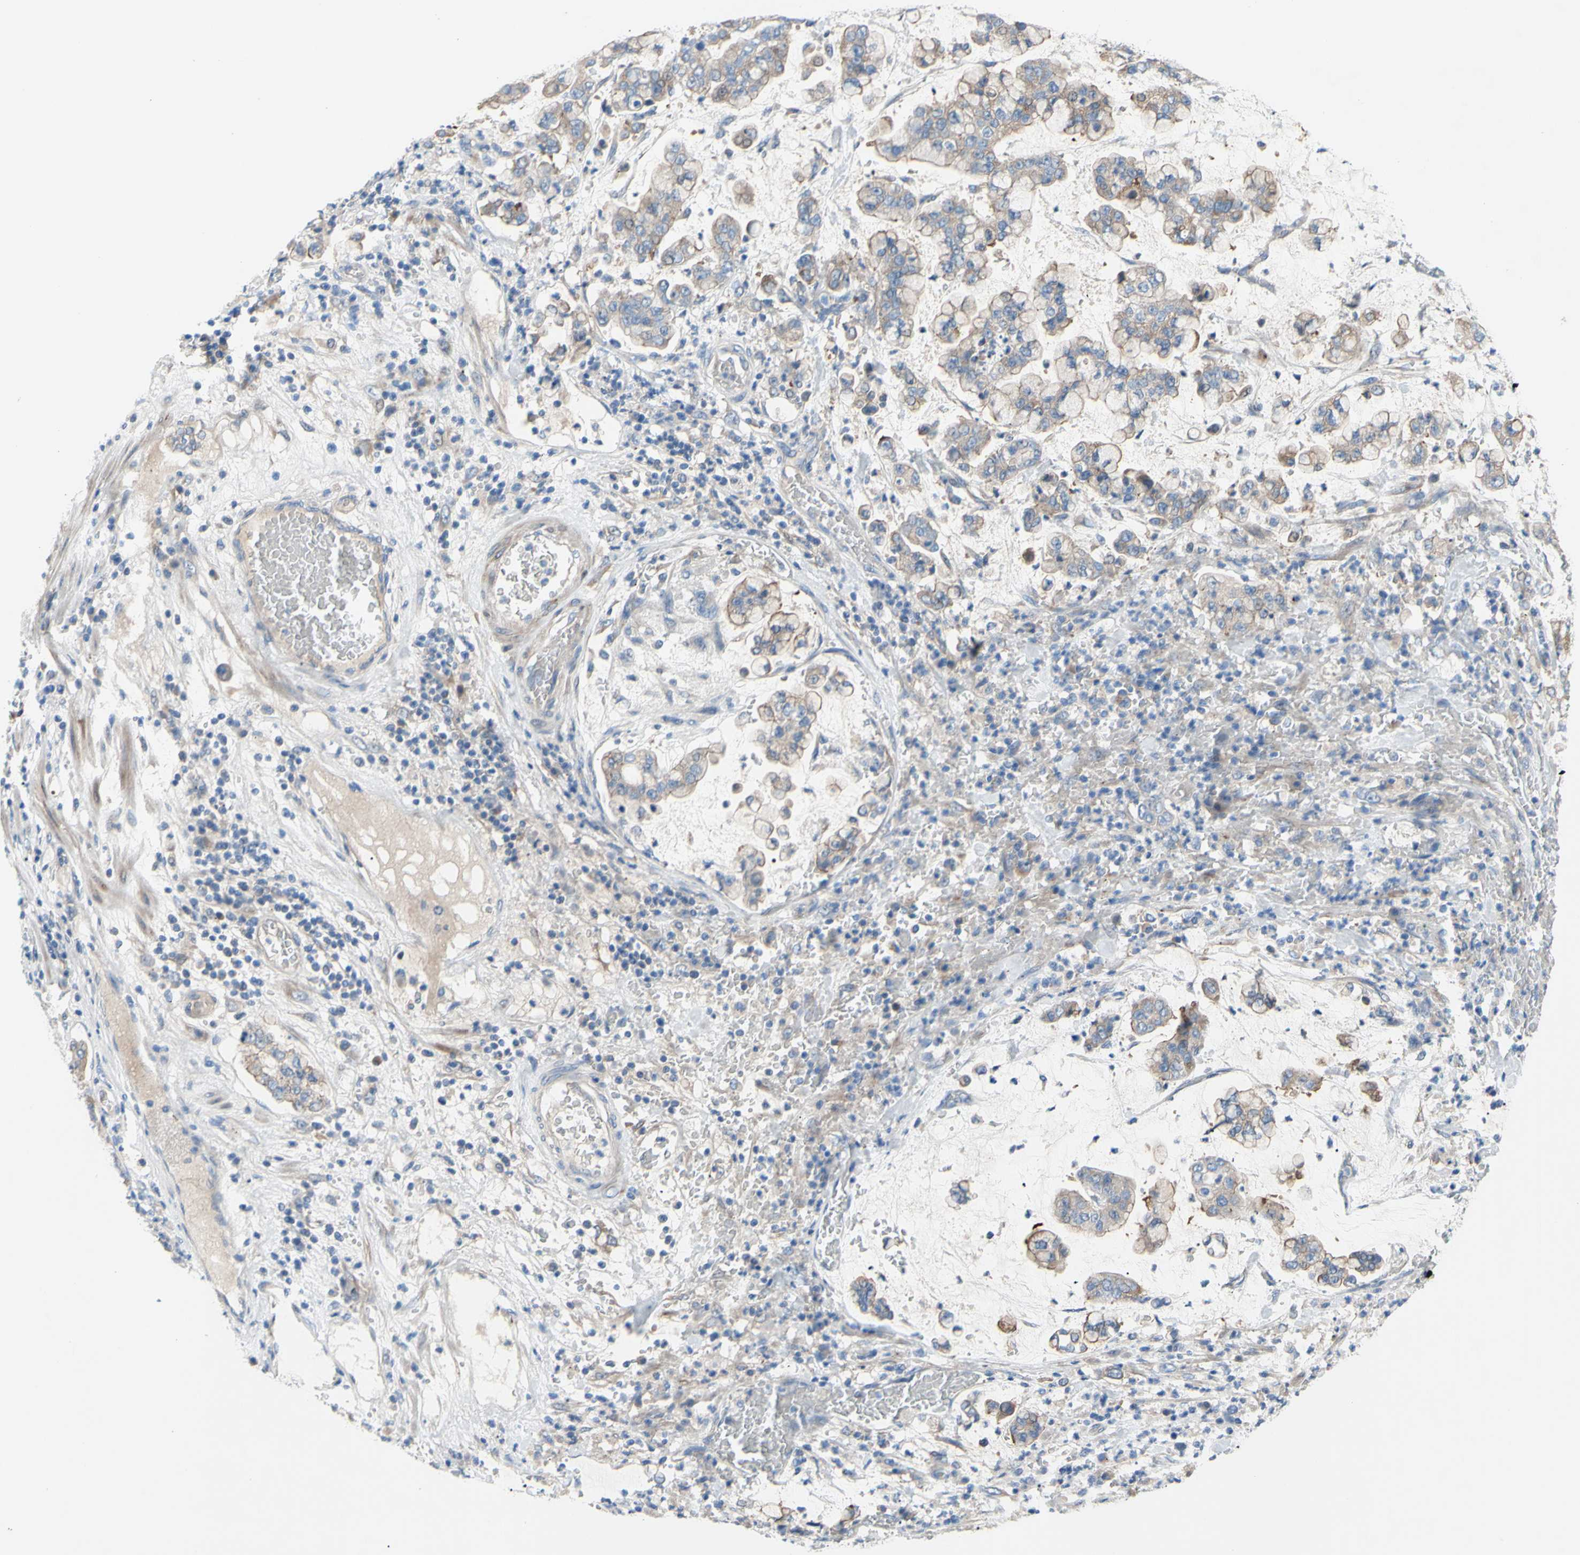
{"staining": {"intensity": "weak", "quantity": "25%-75%", "location": "cytoplasmic/membranous"}, "tissue": "stomach cancer", "cell_type": "Tumor cells", "image_type": "cancer", "snomed": [{"axis": "morphology", "description": "Normal tissue, NOS"}, {"axis": "morphology", "description": "Adenocarcinoma, NOS"}, {"axis": "topography", "description": "Stomach, upper"}, {"axis": "topography", "description": "Stomach"}], "caption": "IHC (DAB (3,3'-diaminobenzidine)) staining of human stomach cancer displays weak cytoplasmic/membranous protein positivity in about 25%-75% of tumor cells. (DAB IHC with brightfield microscopy, high magnification).", "gene": "TMEM59L", "patient": {"sex": "male", "age": 76}}